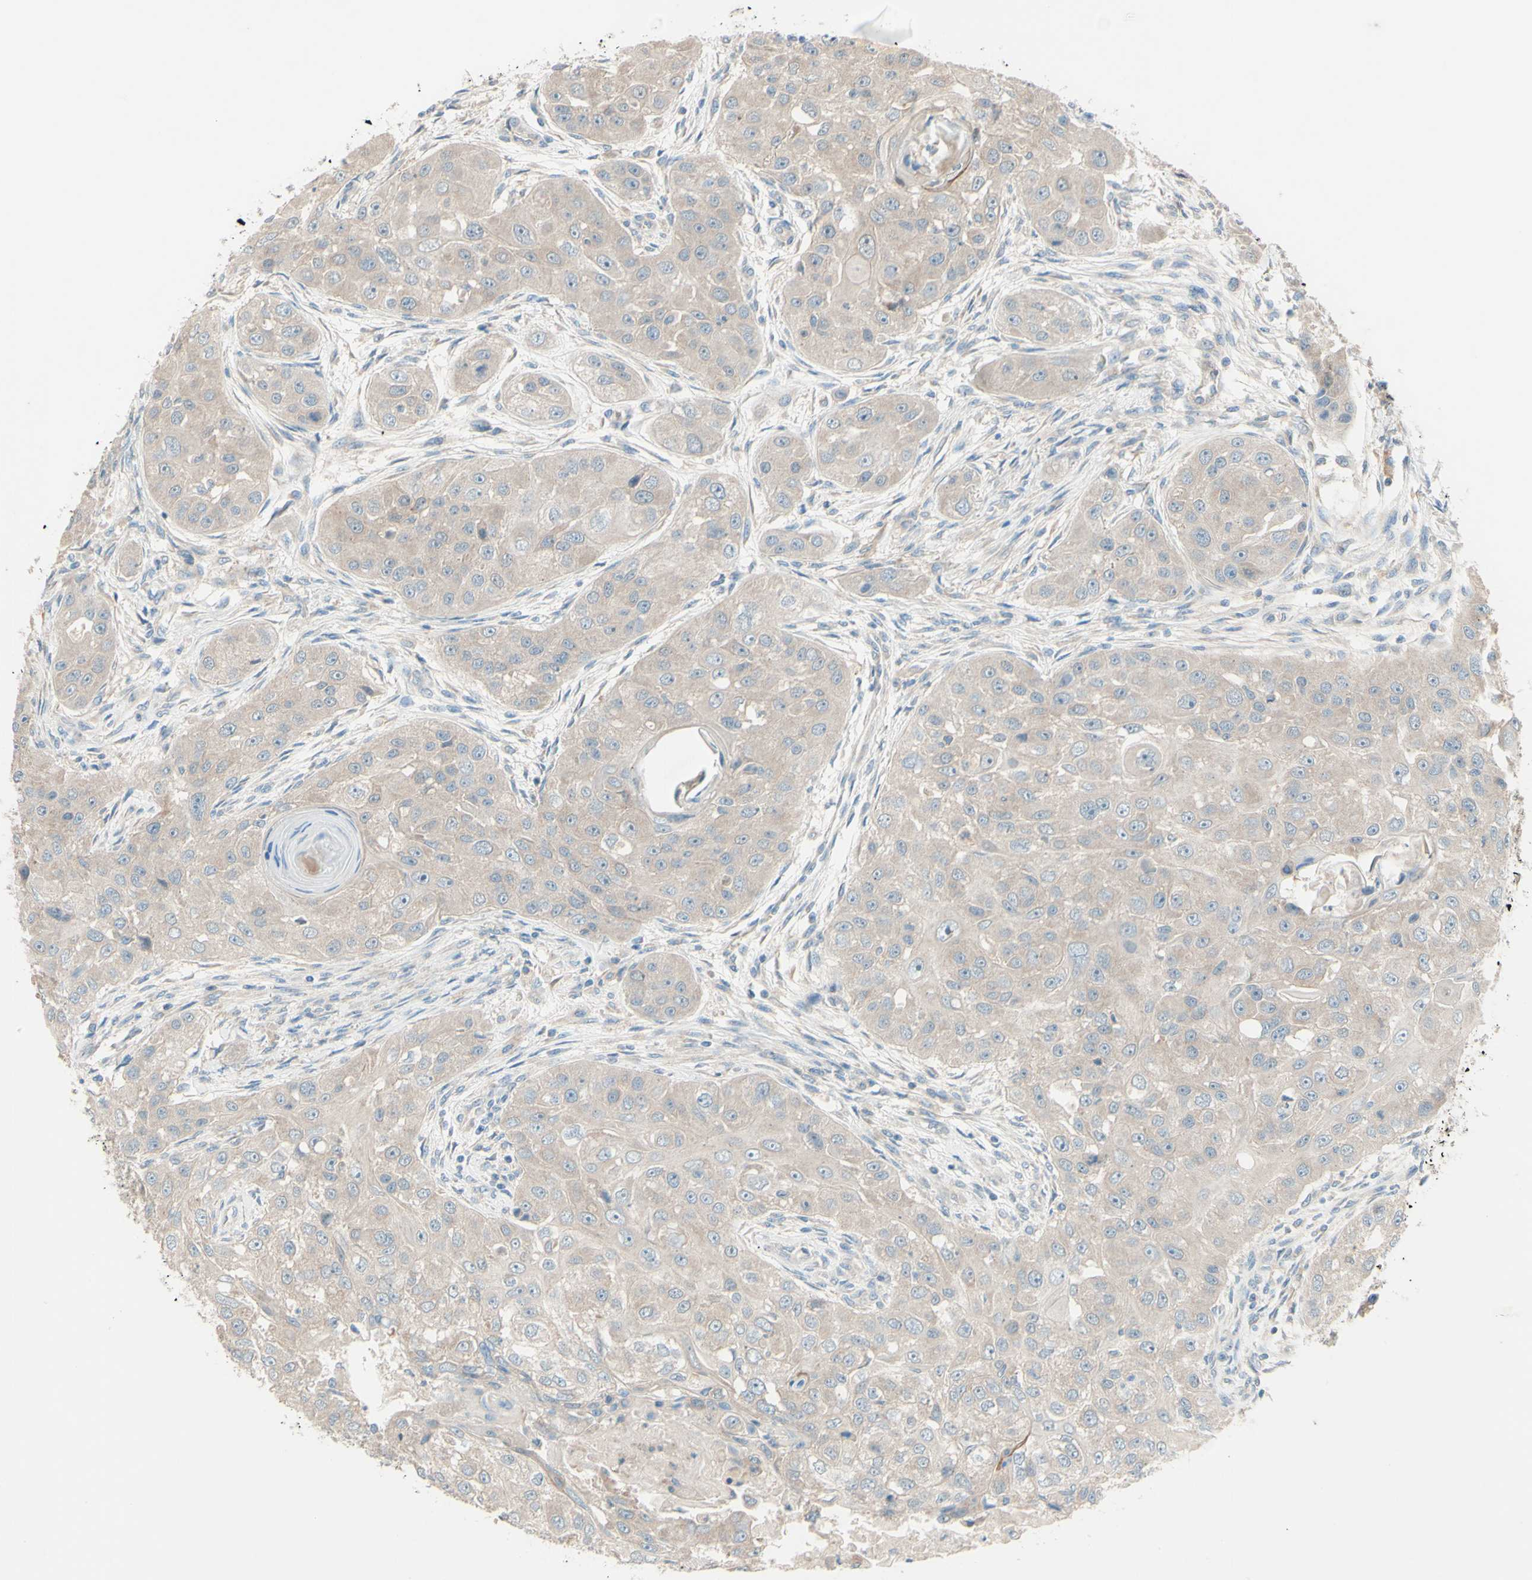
{"staining": {"intensity": "weak", "quantity": ">75%", "location": "cytoplasmic/membranous"}, "tissue": "head and neck cancer", "cell_type": "Tumor cells", "image_type": "cancer", "snomed": [{"axis": "morphology", "description": "Normal tissue, NOS"}, {"axis": "morphology", "description": "Squamous cell carcinoma, NOS"}, {"axis": "topography", "description": "Skeletal muscle"}, {"axis": "topography", "description": "Head-Neck"}], "caption": "High-power microscopy captured an IHC photomicrograph of squamous cell carcinoma (head and neck), revealing weak cytoplasmic/membranous positivity in approximately >75% of tumor cells.", "gene": "IL2", "patient": {"sex": "male", "age": 51}}